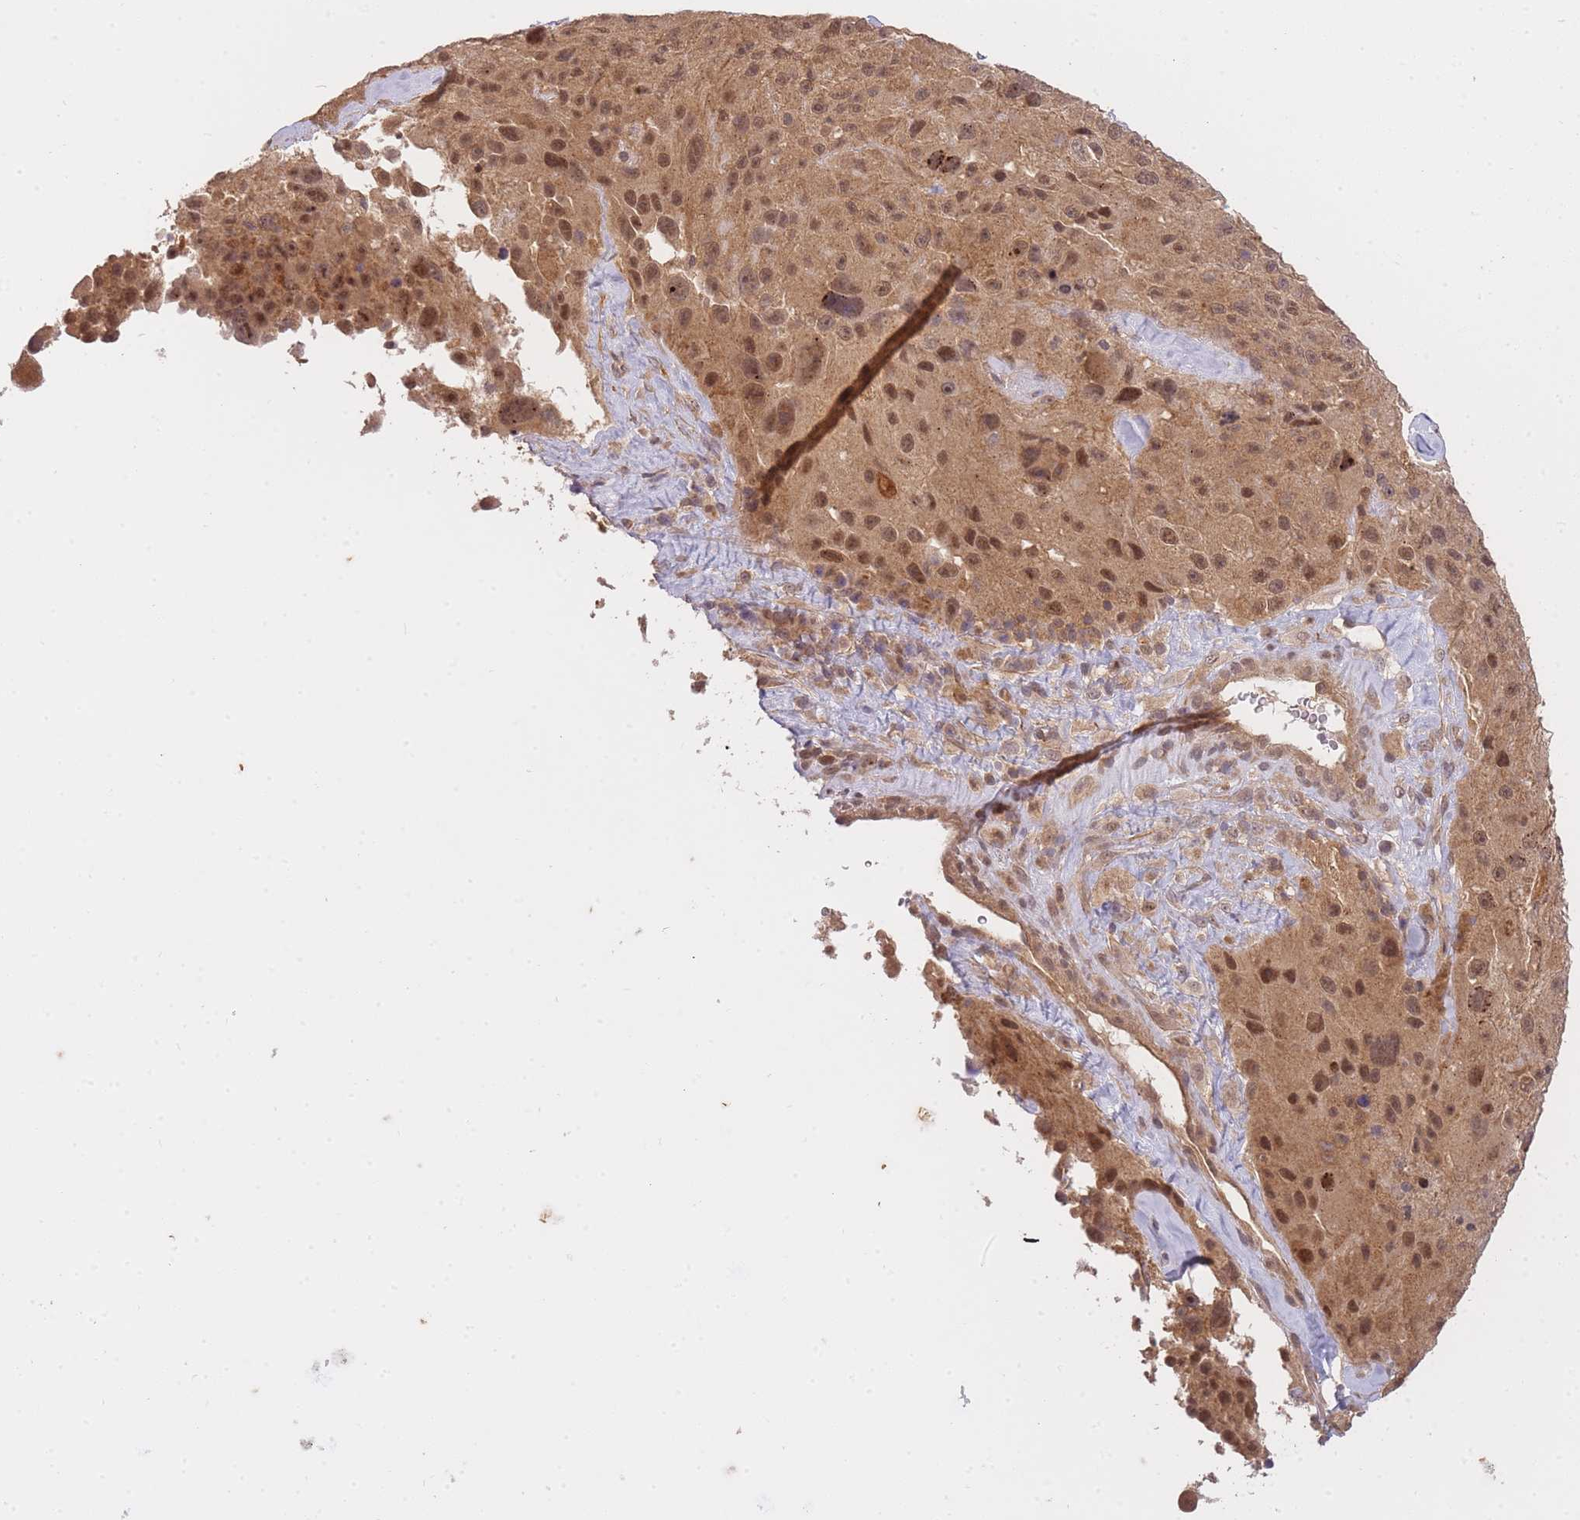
{"staining": {"intensity": "moderate", "quantity": ">75%", "location": "cytoplasmic/membranous,nuclear"}, "tissue": "melanoma", "cell_type": "Tumor cells", "image_type": "cancer", "snomed": [{"axis": "morphology", "description": "Malignant melanoma, Metastatic site"}, {"axis": "topography", "description": "Lymph node"}], "caption": "Malignant melanoma (metastatic site) stained for a protein (brown) displays moderate cytoplasmic/membranous and nuclear positive staining in approximately >75% of tumor cells.", "gene": "ST8SIA4", "patient": {"sex": "male", "age": 62}}